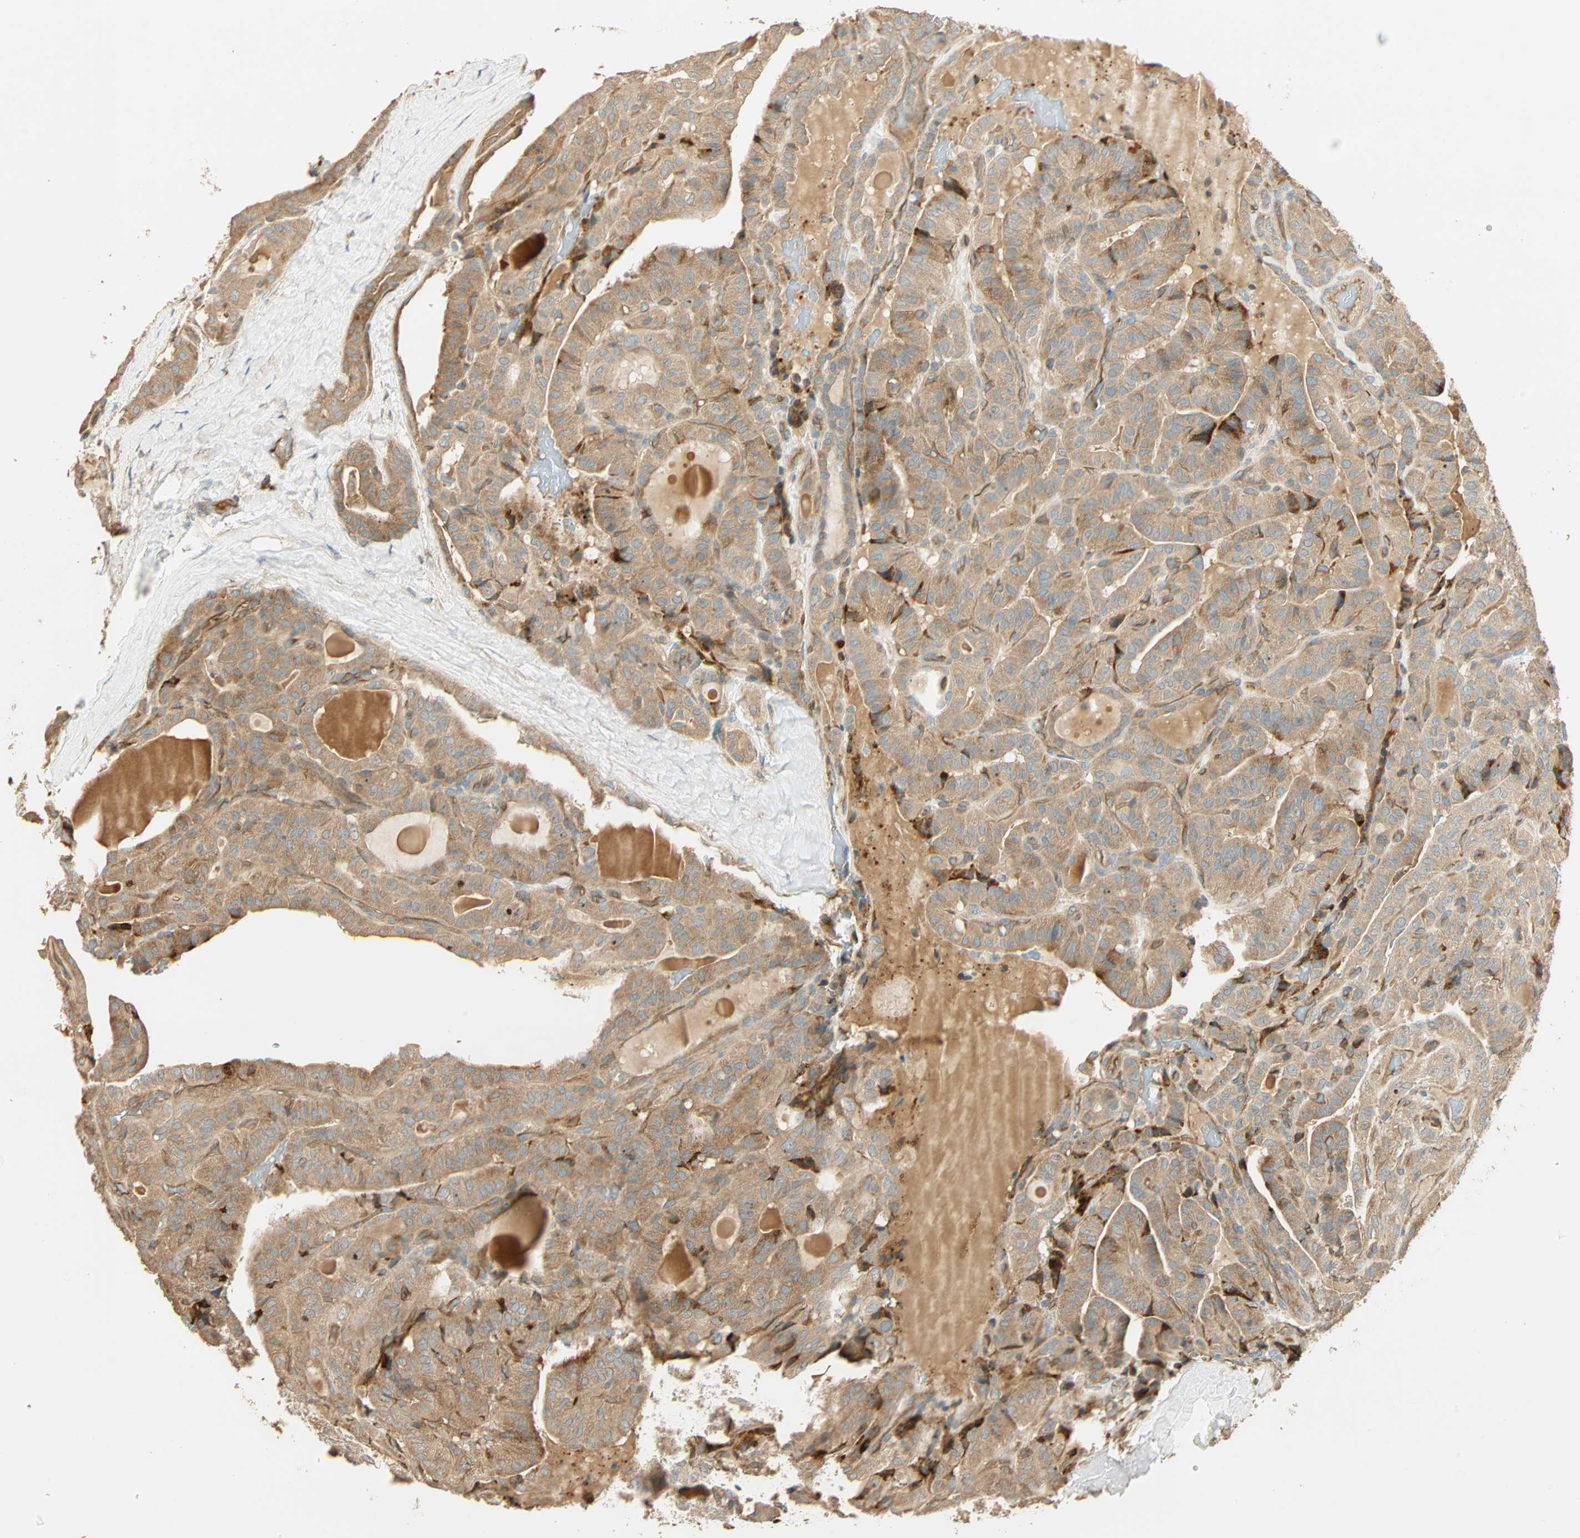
{"staining": {"intensity": "moderate", "quantity": ">75%", "location": "cytoplasmic/membranous"}, "tissue": "thyroid cancer", "cell_type": "Tumor cells", "image_type": "cancer", "snomed": [{"axis": "morphology", "description": "Papillary adenocarcinoma, NOS"}, {"axis": "topography", "description": "Thyroid gland"}], "caption": "A medium amount of moderate cytoplasmic/membranous expression is seen in about >75% of tumor cells in thyroid cancer tissue. The staining was performed using DAB (3,3'-diaminobenzidine), with brown indicating positive protein expression. Nuclei are stained blue with hematoxylin.", "gene": "GALK1", "patient": {"sex": "male", "age": 77}}